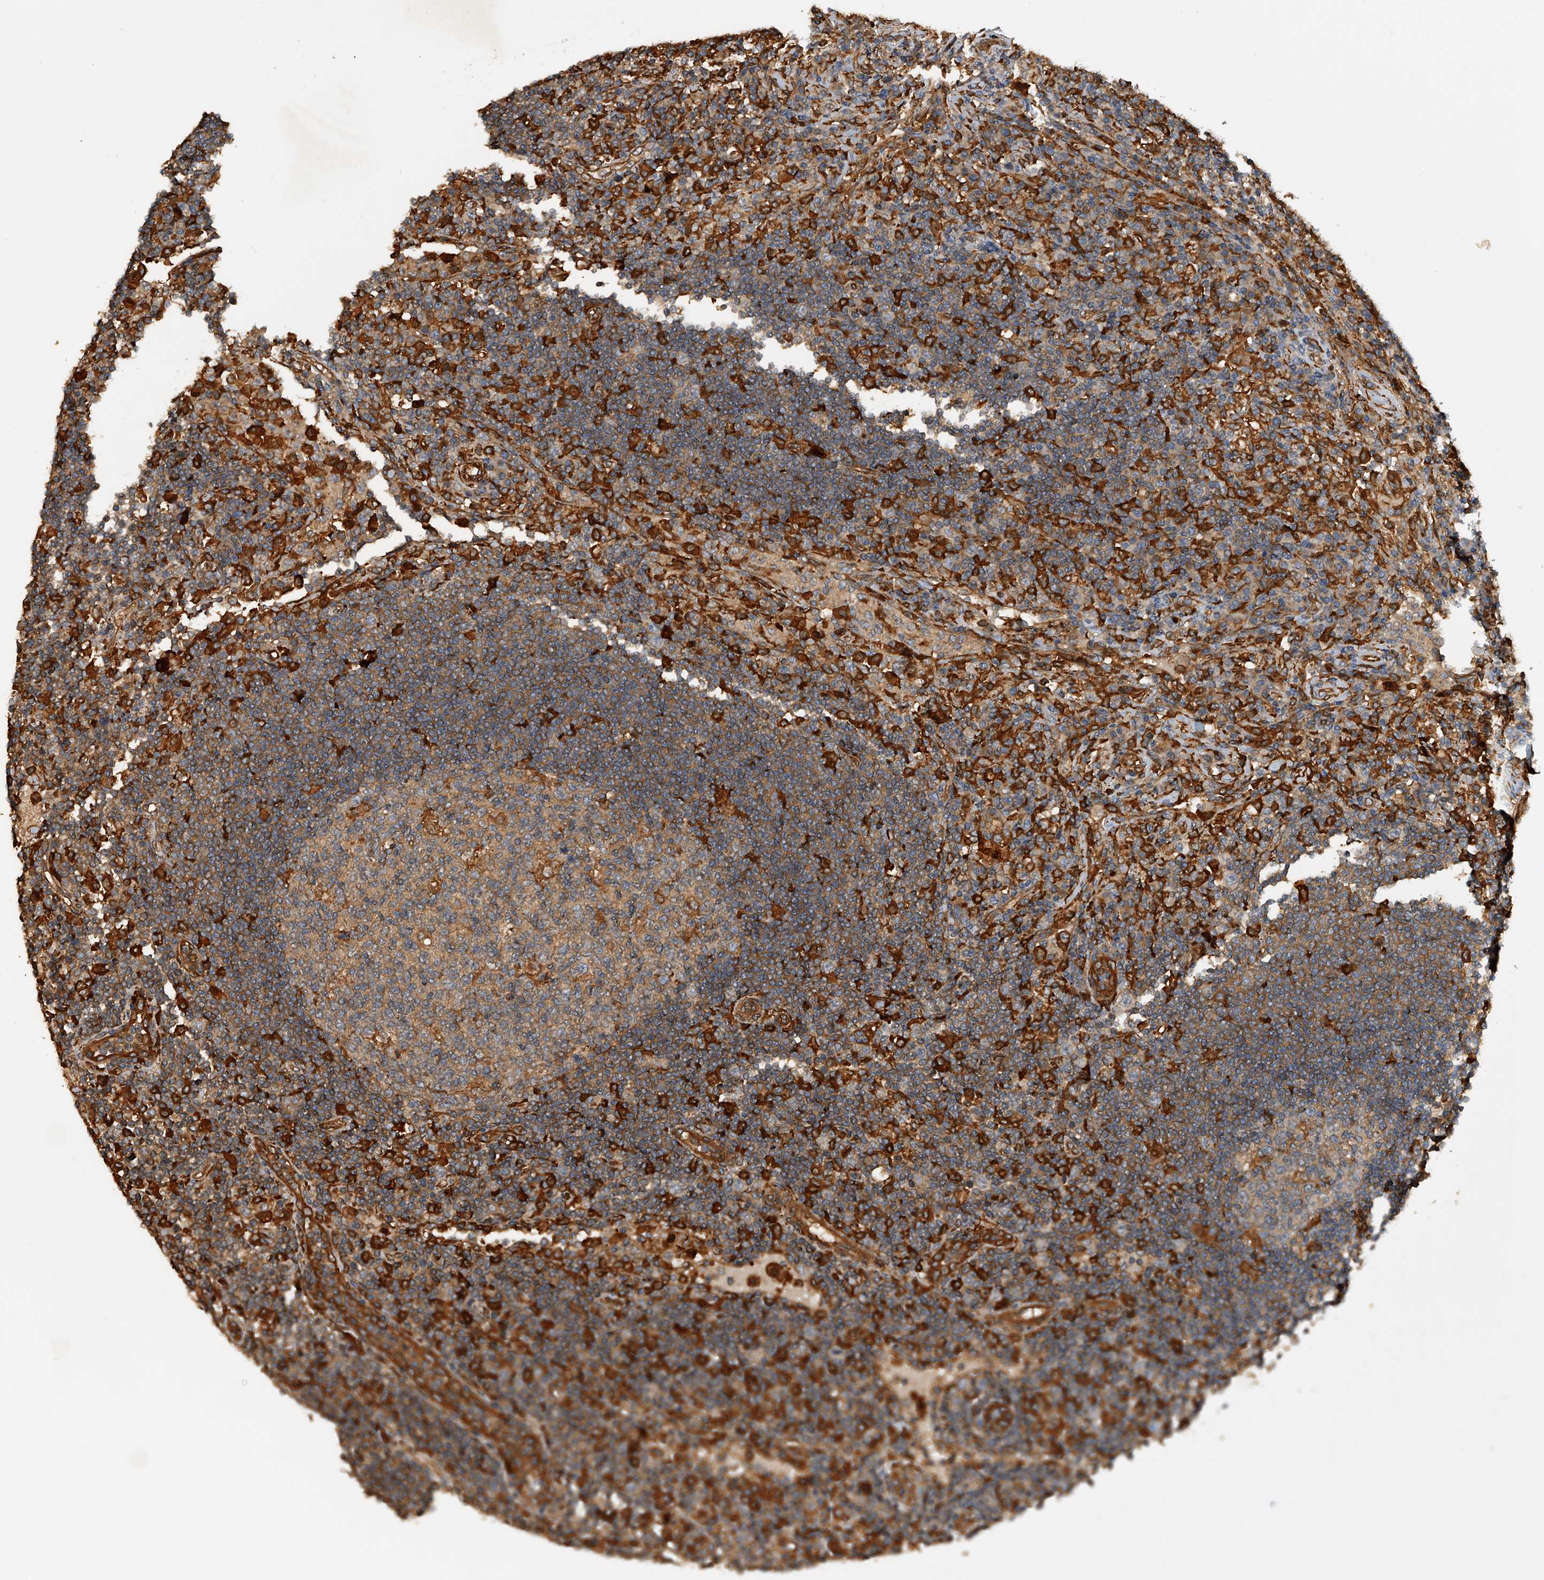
{"staining": {"intensity": "moderate", "quantity": "<25%", "location": "cytoplasmic/membranous"}, "tissue": "lymph node", "cell_type": "Germinal center cells", "image_type": "normal", "snomed": [{"axis": "morphology", "description": "Normal tissue, NOS"}, {"axis": "topography", "description": "Lymph node"}], "caption": "Human lymph node stained with a protein marker shows moderate staining in germinal center cells.", "gene": "PTPRA", "patient": {"sex": "female", "age": 53}}